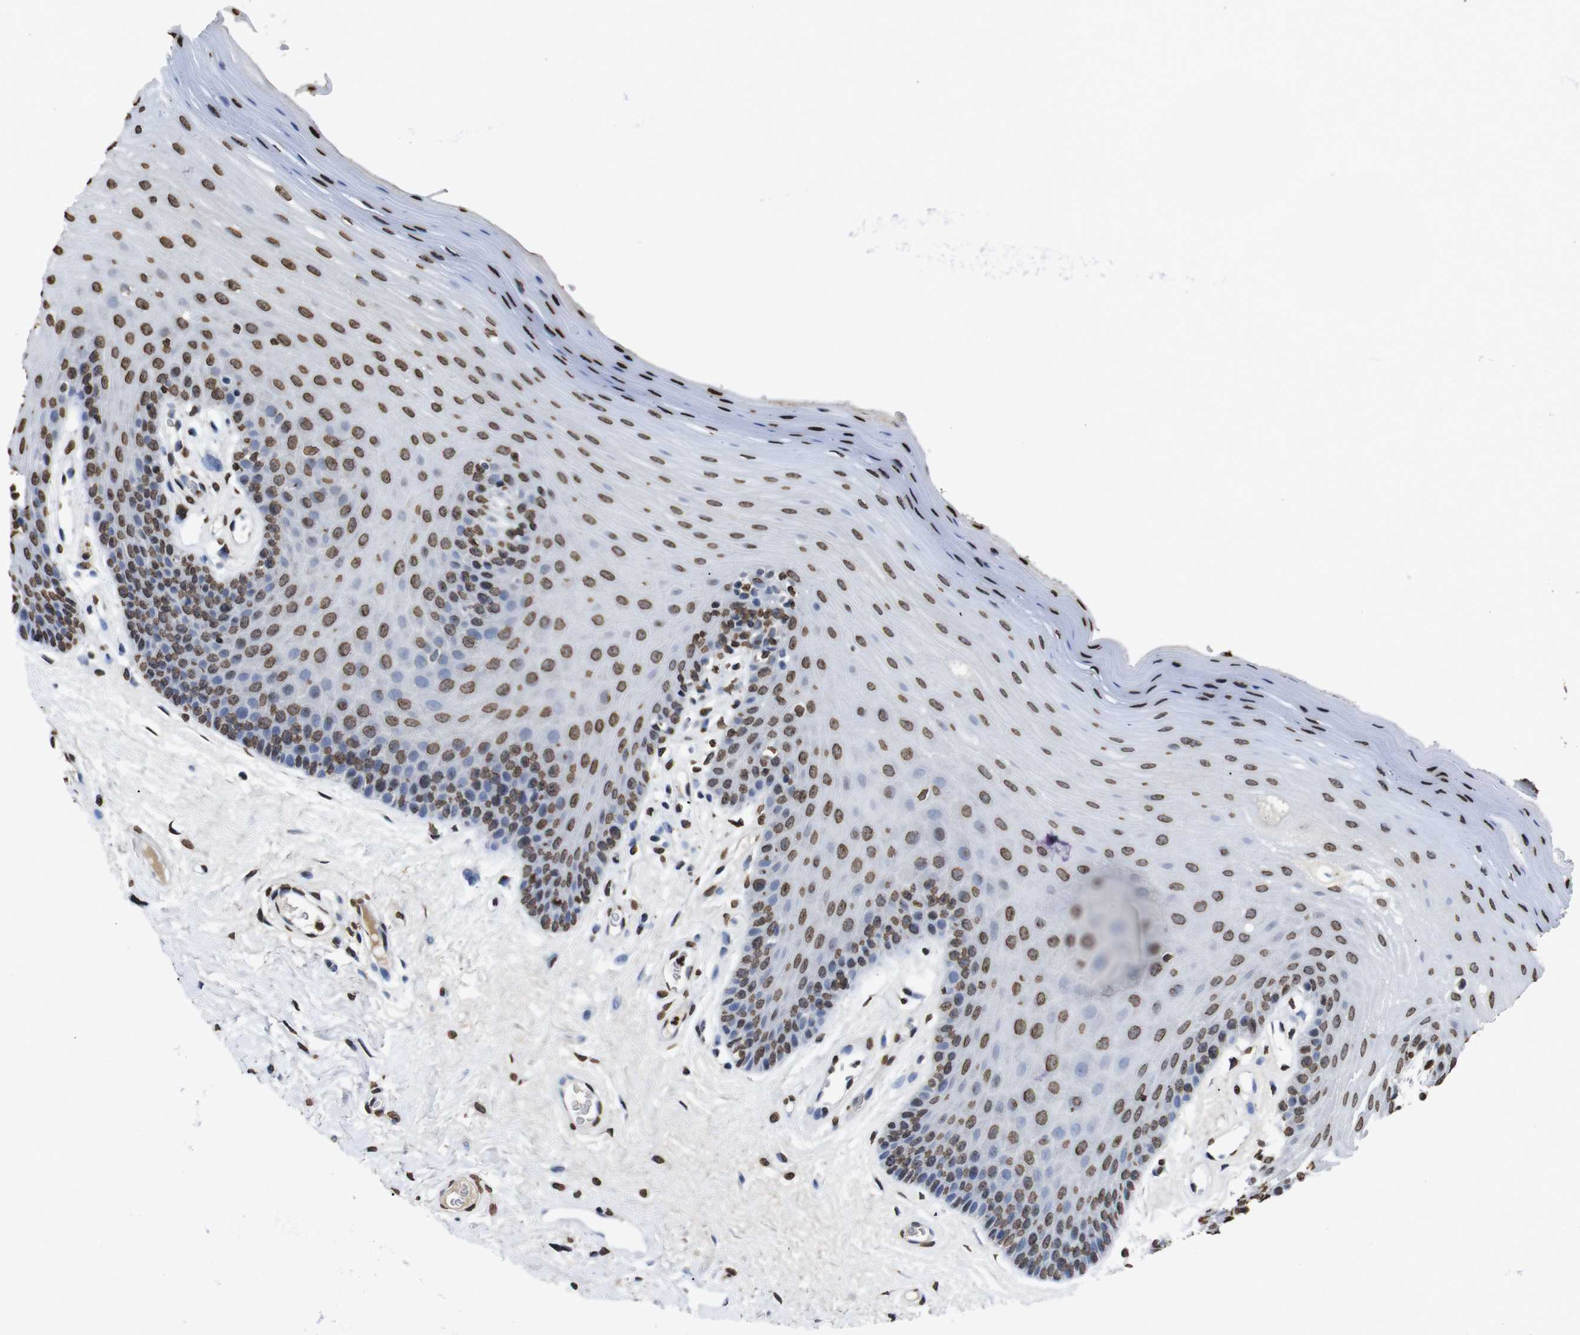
{"staining": {"intensity": "moderate", "quantity": ">75%", "location": "nuclear"}, "tissue": "oral mucosa", "cell_type": "Squamous epithelial cells", "image_type": "normal", "snomed": [{"axis": "morphology", "description": "Normal tissue, NOS"}, {"axis": "morphology", "description": "Squamous cell carcinoma, NOS"}, {"axis": "topography", "description": "Skeletal muscle"}, {"axis": "topography", "description": "Adipose tissue"}, {"axis": "topography", "description": "Vascular tissue"}, {"axis": "topography", "description": "Oral tissue"}, {"axis": "topography", "description": "Peripheral nerve tissue"}, {"axis": "topography", "description": "Head-Neck"}], "caption": "Moderate nuclear expression for a protein is appreciated in about >75% of squamous epithelial cells of benign oral mucosa using IHC.", "gene": "MDM2", "patient": {"sex": "male", "age": 71}}